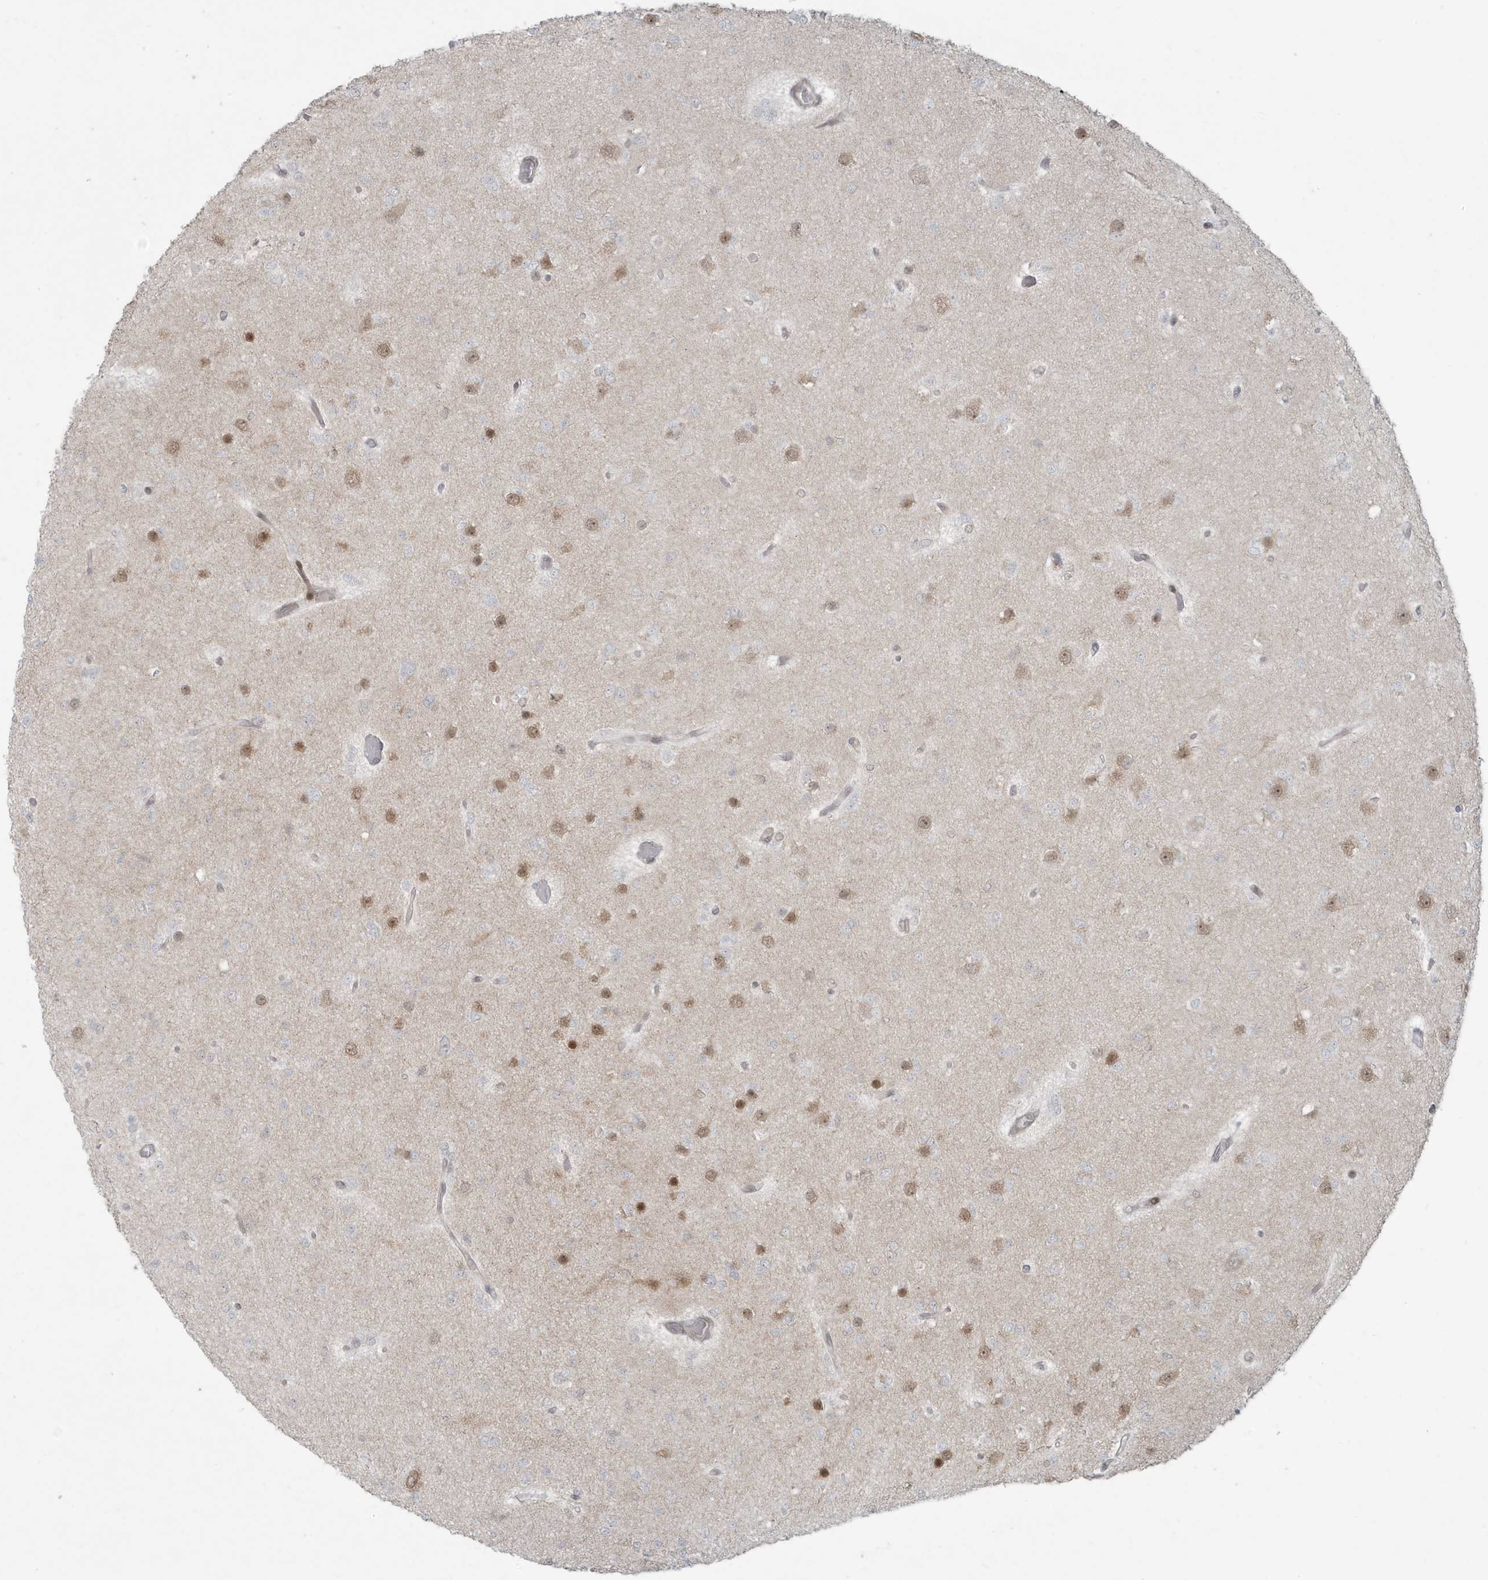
{"staining": {"intensity": "moderate", "quantity": "<25%", "location": "cytoplasmic/membranous,nuclear"}, "tissue": "glioma", "cell_type": "Tumor cells", "image_type": "cancer", "snomed": [{"axis": "morphology", "description": "Glioma, malignant, Low grade"}, {"axis": "topography", "description": "Brain"}], "caption": "Brown immunohistochemical staining in human malignant glioma (low-grade) exhibits moderate cytoplasmic/membranous and nuclear staining in about <25% of tumor cells.", "gene": "C1orf52", "patient": {"sex": "female", "age": 22}}